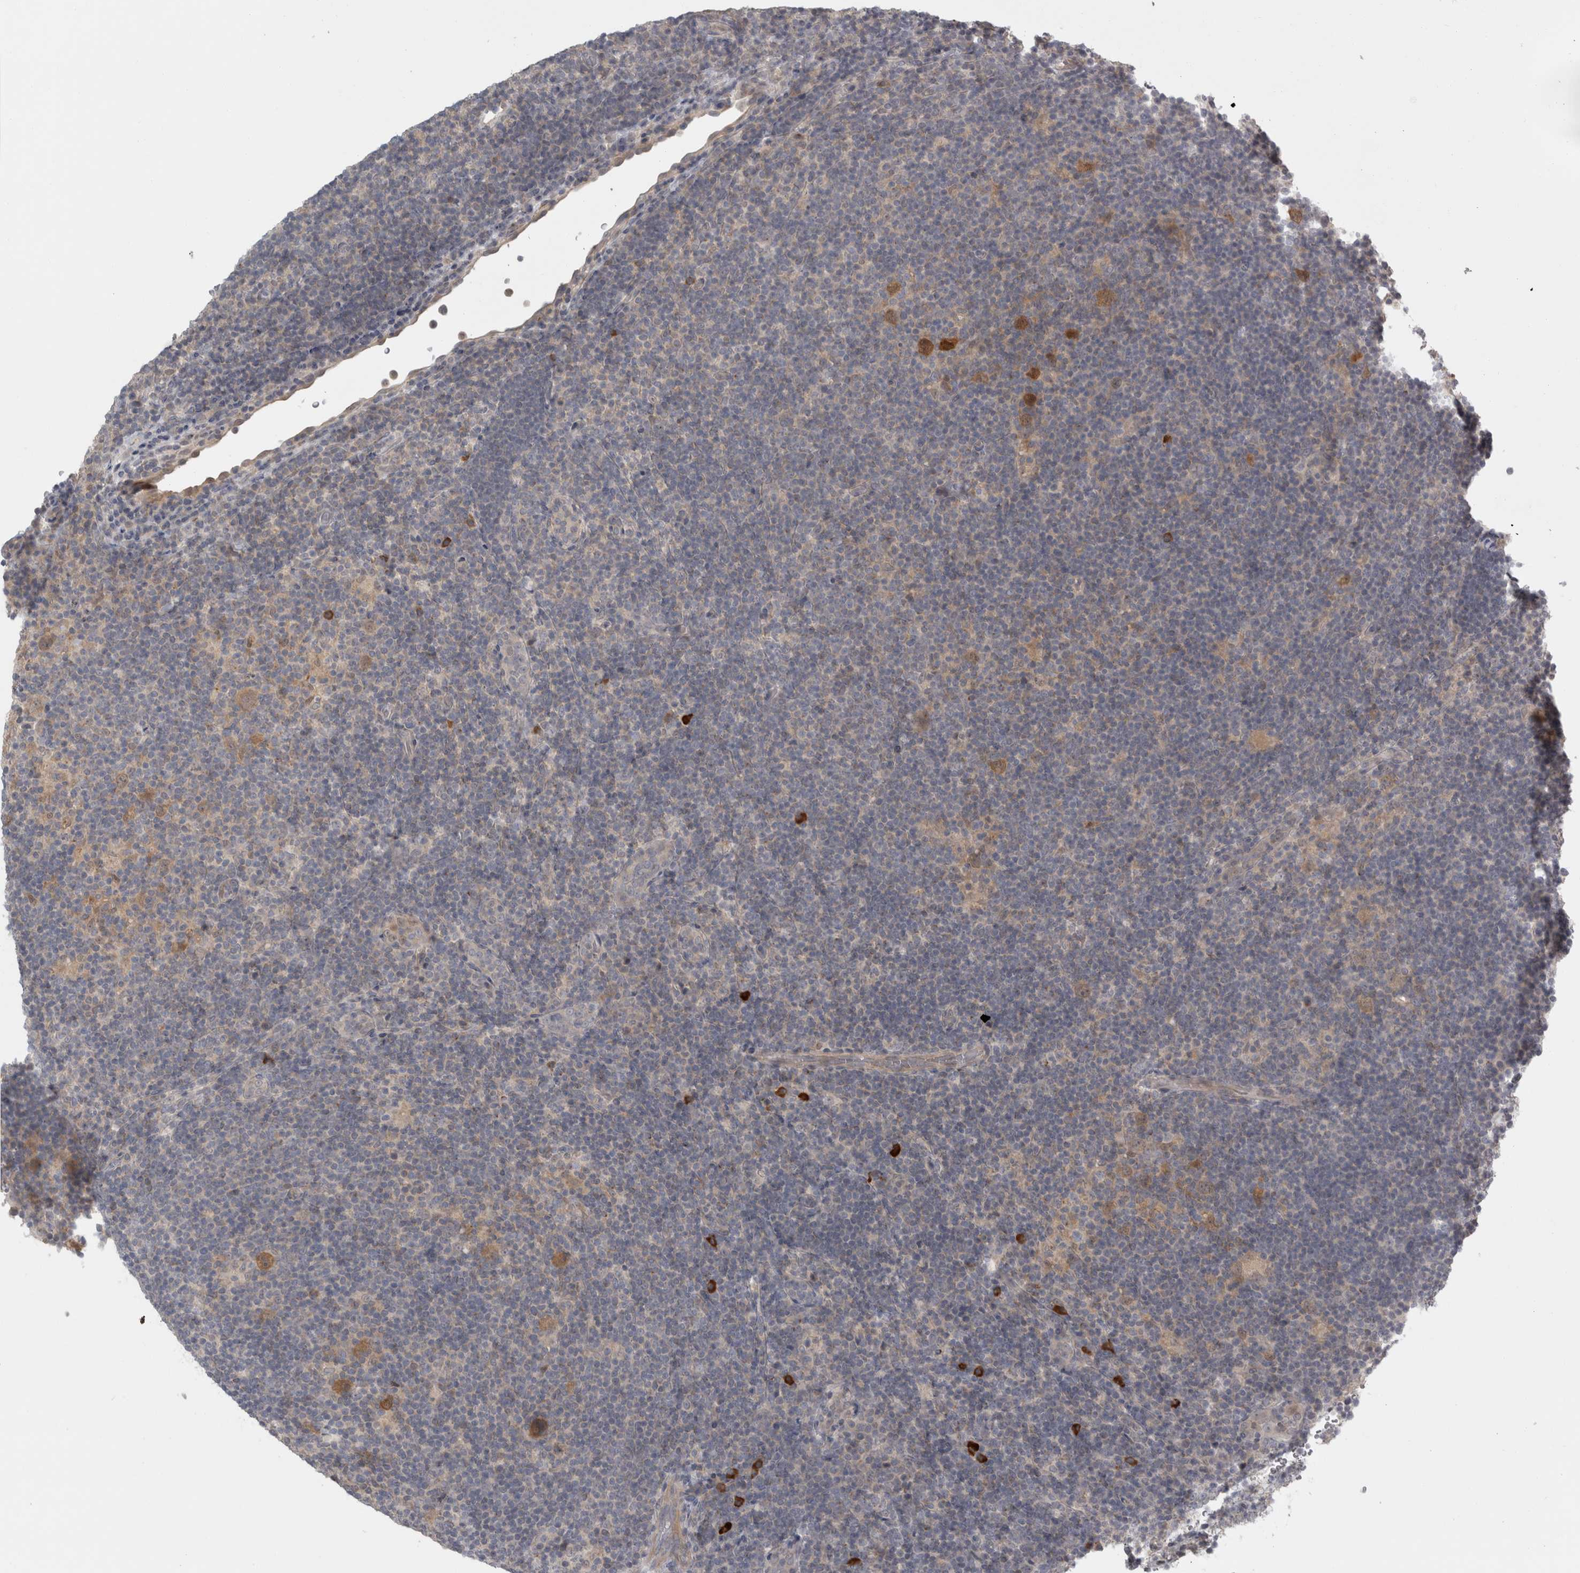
{"staining": {"intensity": "moderate", "quantity": ">75%", "location": "cytoplasmic/membranous"}, "tissue": "lymphoma", "cell_type": "Tumor cells", "image_type": "cancer", "snomed": [{"axis": "morphology", "description": "Hodgkin's disease, NOS"}, {"axis": "topography", "description": "Lymph node"}], "caption": "The immunohistochemical stain highlights moderate cytoplasmic/membranous positivity in tumor cells of Hodgkin's disease tissue. Ihc stains the protein of interest in brown and the nuclei are stained blue.", "gene": "SLCO5A1", "patient": {"sex": "female", "age": 57}}